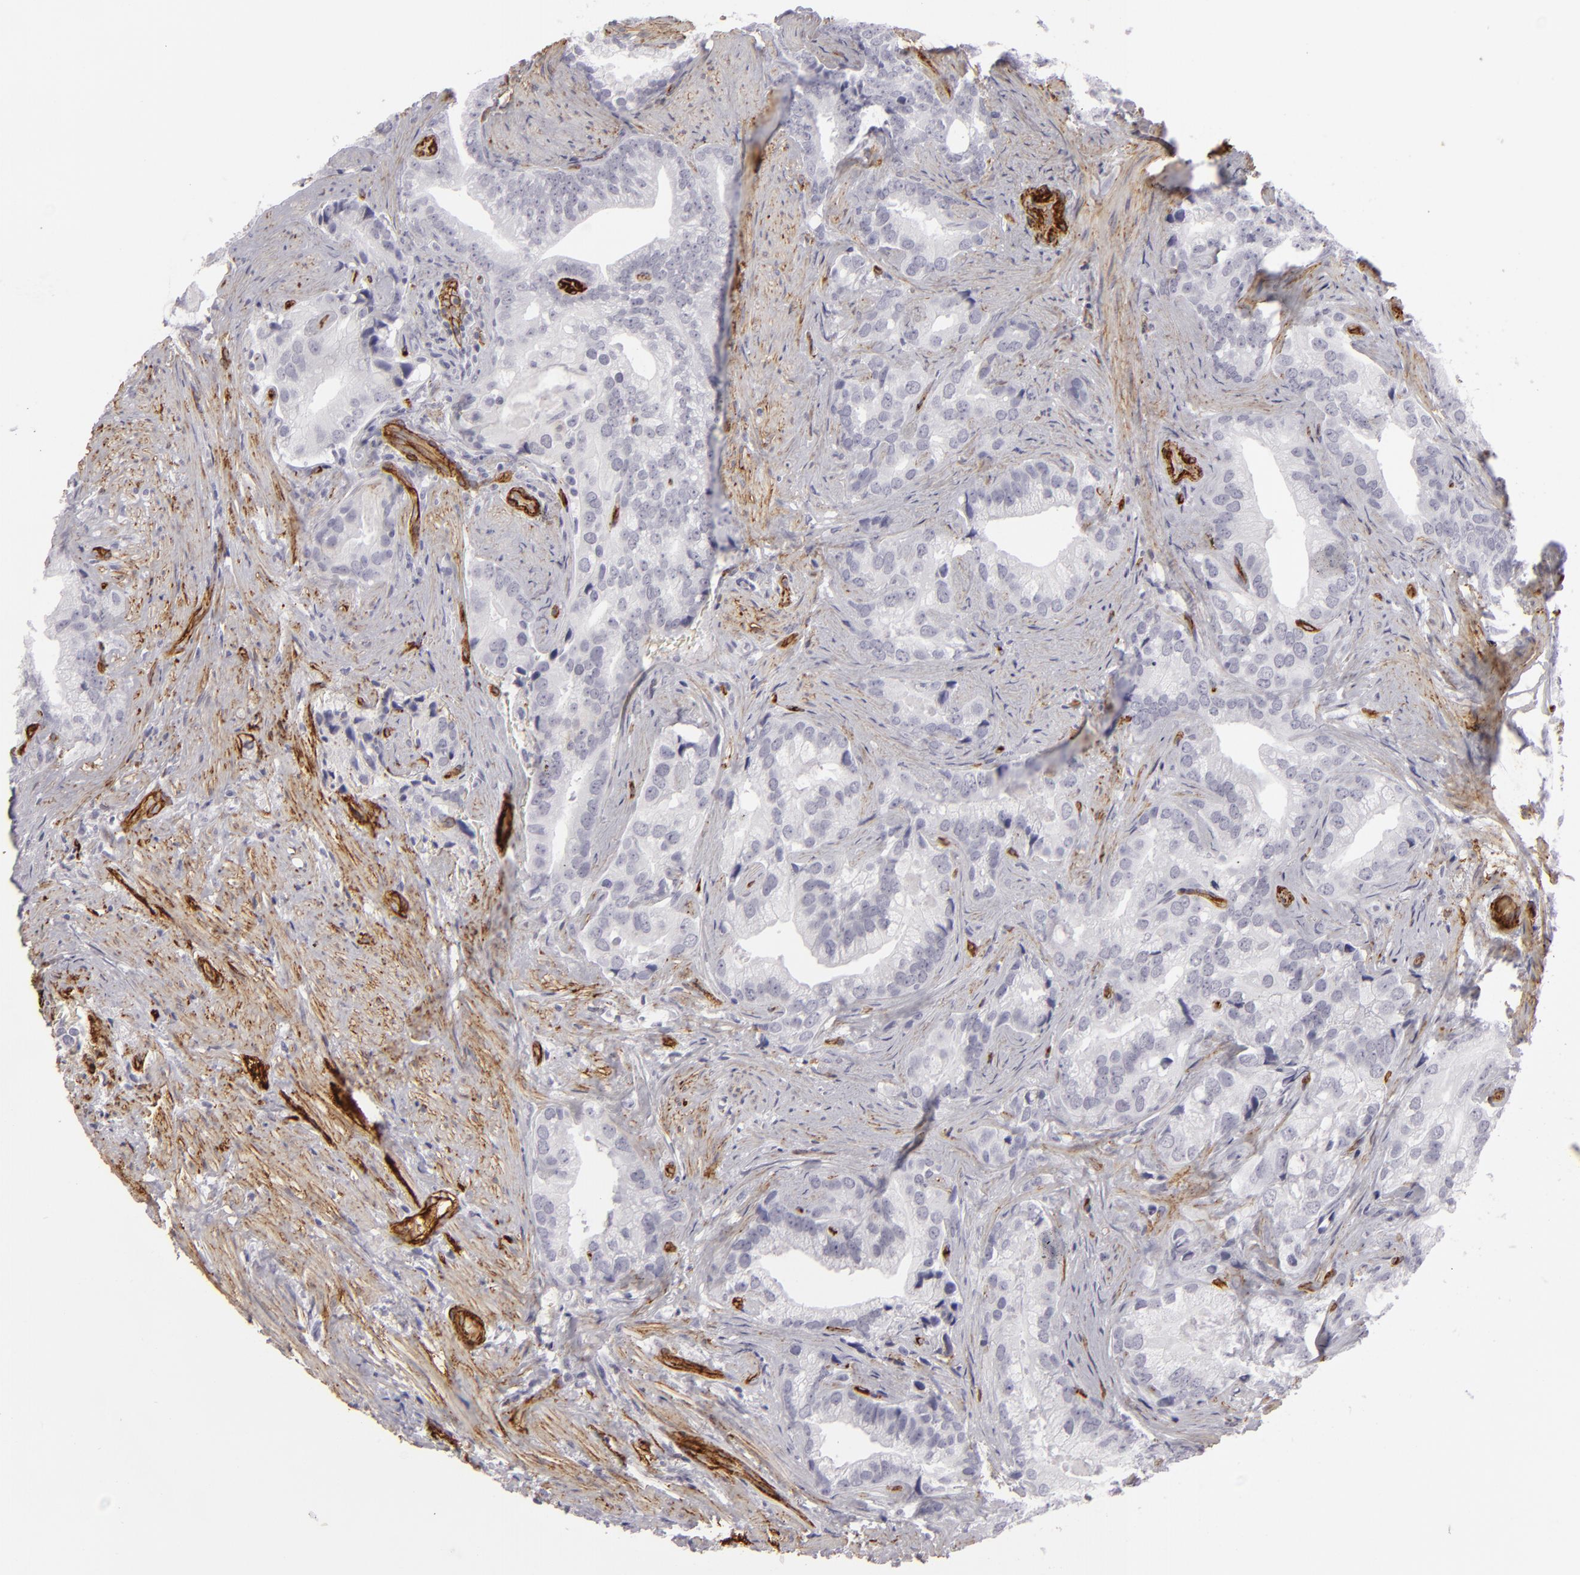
{"staining": {"intensity": "negative", "quantity": "none", "location": "none"}, "tissue": "prostate cancer", "cell_type": "Tumor cells", "image_type": "cancer", "snomed": [{"axis": "morphology", "description": "Adenocarcinoma, Low grade"}, {"axis": "topography", "description": "Prostate"}], "caption": "Immunohistochemistry of human prostate adenocarcinoma (low-grade) reveals no expression in tumor cells. (DAB immunohistochemistry (IHC), high magnification).", "gene": "MCAM", "patient": {"sex": "male", "age": 71}}